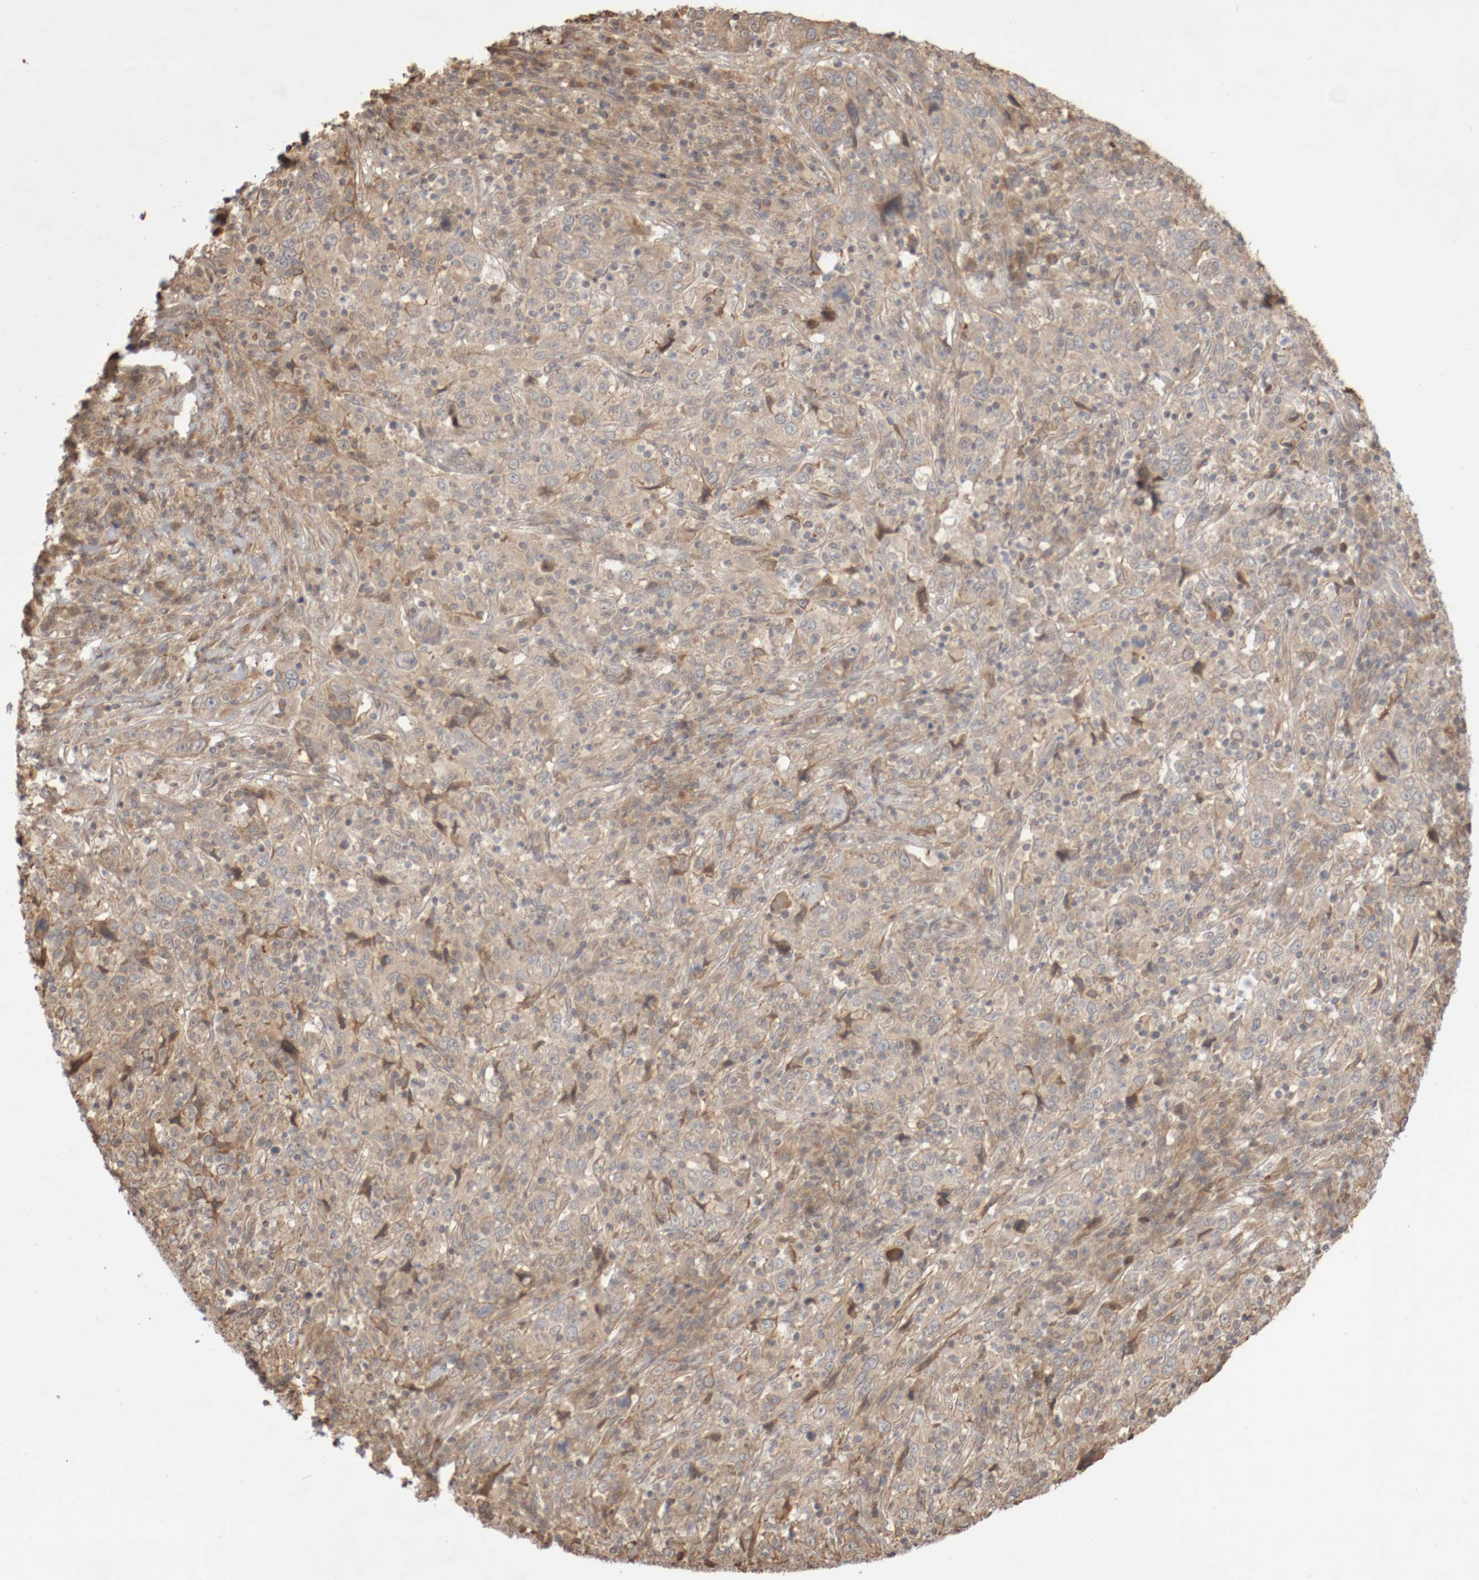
{"staining": {"intensity": "weak", "quantity": ">75%", "location": "cytoplasmic/membranous"}, "tissue": "cervical cancer", "cell_type": "Tumor cells", "image_type": "cancer", "snomed": [{"axis": "morphology", "description": "Squamous cell carcinoma, NOS"}, {"axis": "topography", "description": "Cervix"}], "caption": "Immunohistochemistry (IHC) (DAB) staining of human cervical squamous cell carcinoma displays weak cytoplasmic/membranous protein expression in about >75% of tumor cells.", "gene": "DPH7", "patient": {"sex": "female", "age": 46}}